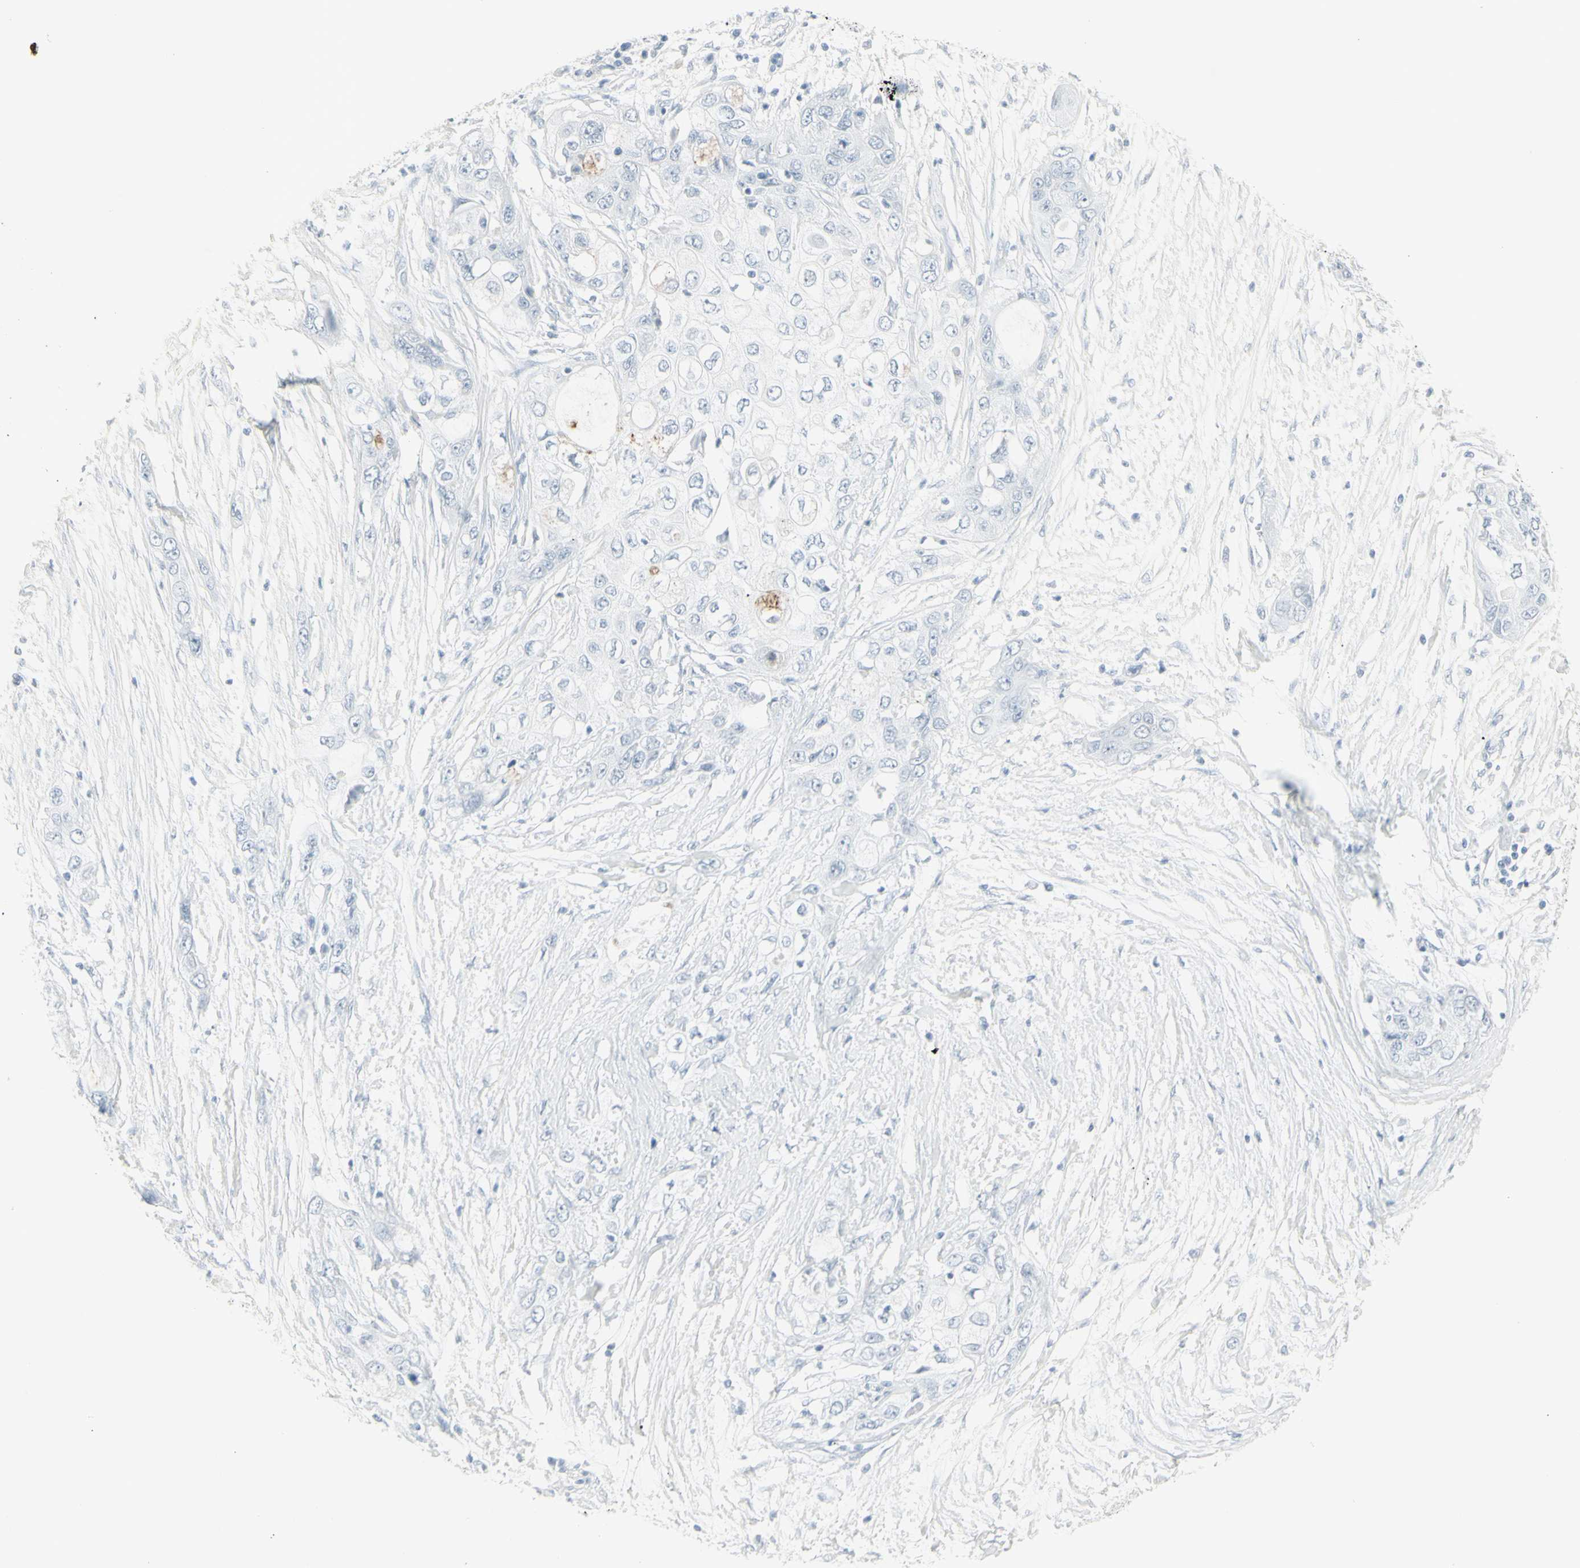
{"staining": {"intensity": "negative", "quantity": "none", "location": "none"}, "tissue": "pancreatic cancer", "cell_type": "Tumor cells", "image_type": "cancer", "snomed": [{"axis": "morphology", "description": "Adenocarcinoma, NOS"}, {"axis": "topography", "description": "Pancreas"}], "caption": "An IHC photomicrograph of pancreatic cancer (adenocarcinoma) is shown. There is no staining in tumor cells of pancreatic cancer (adenocarcinoma).", "gene": "YBX2", "patient": {"sex": "female", "age": 70}}